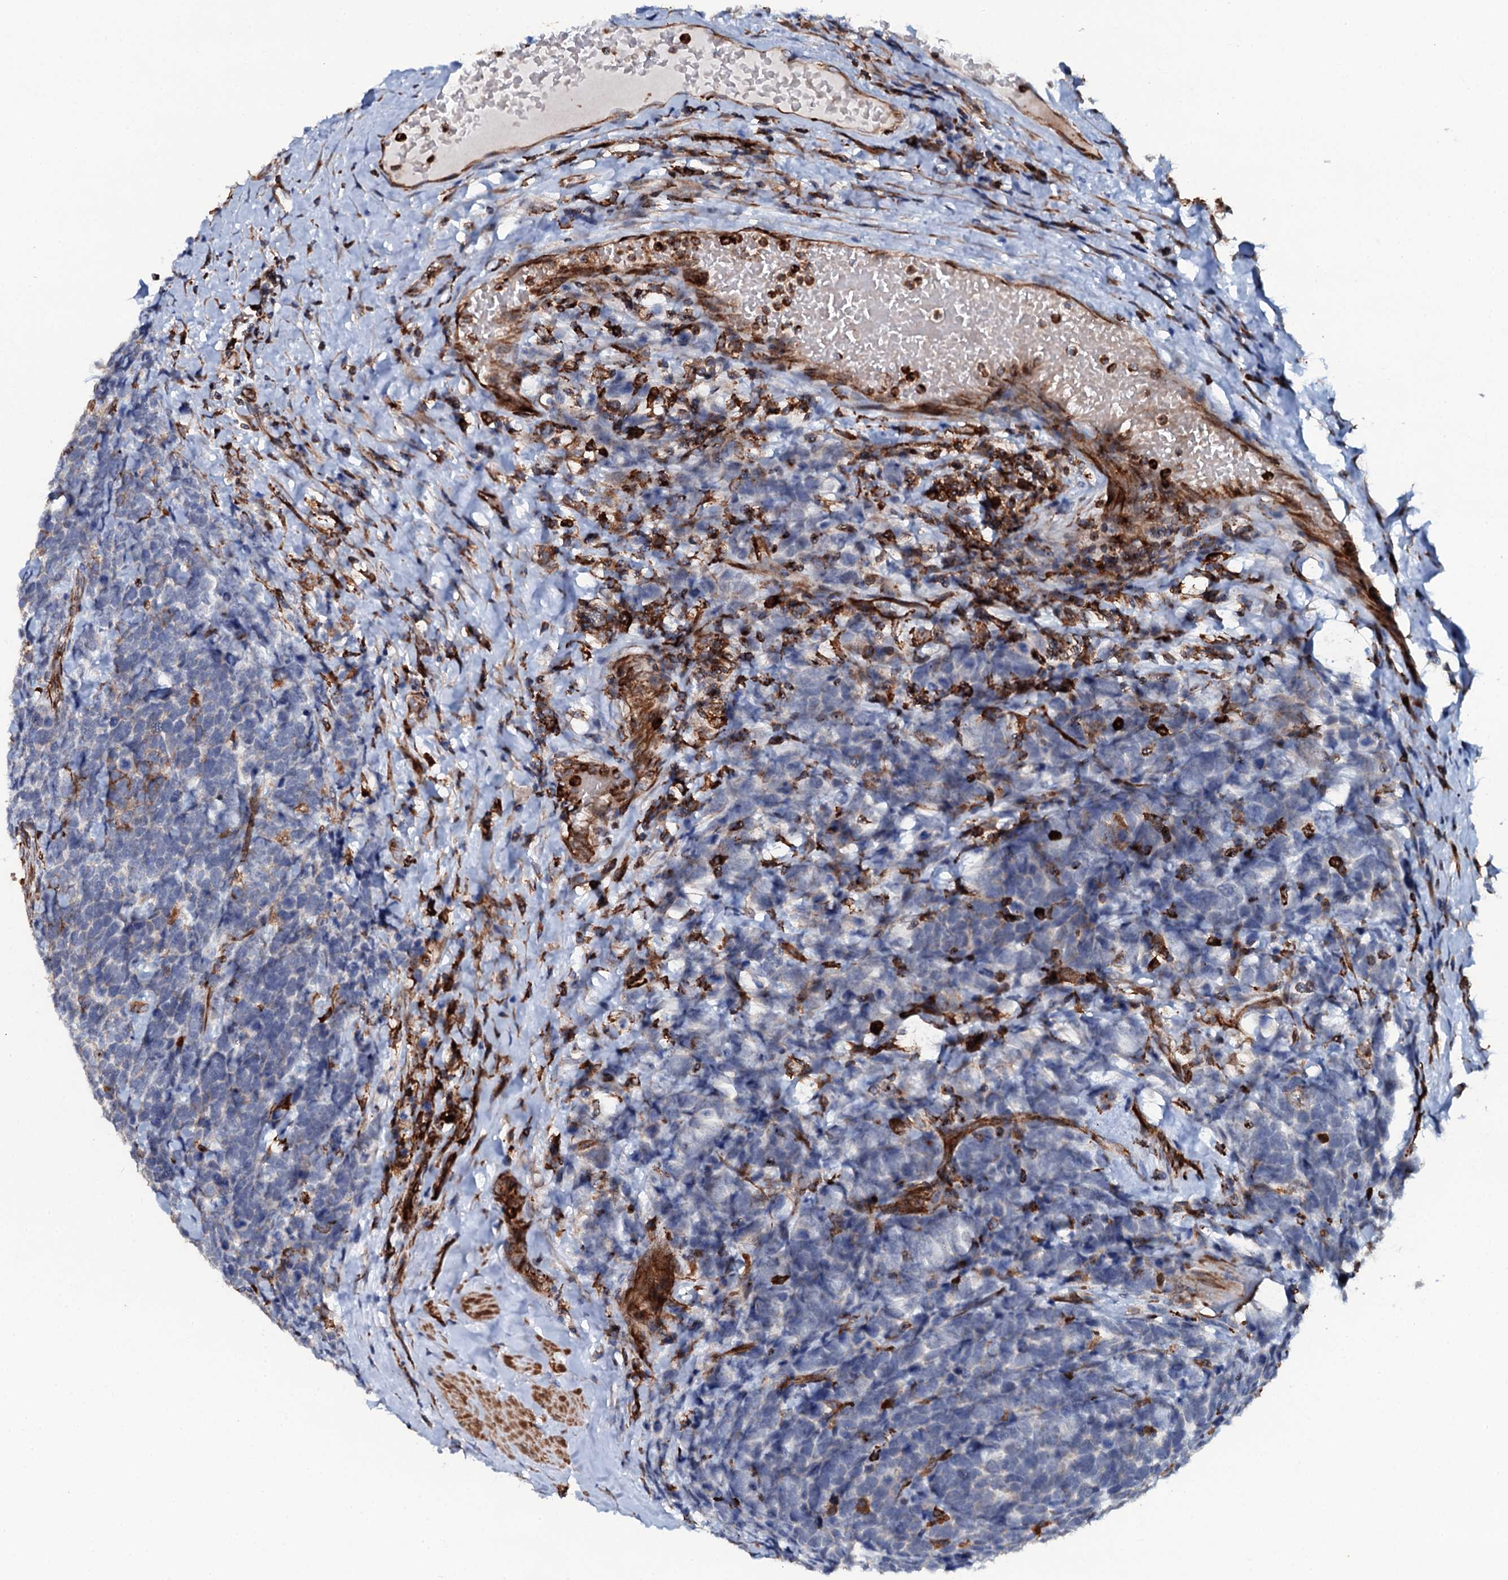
{"staining": {"intensity": "moderate", "quantity": "<25%", "location": "cytoplasmic/membranous"}, "tissue": "urothelial cancer", "cell_type": "Tumor cells", "image_type": "cancer", "snomed": [{"axis": "morphology", "description": "Urothelial carcinoma, High grade"}, {"axis": "topography", "description": "Urinary bladder"}], "caption": "Immunohistochemistry (IHC) of human high-grade urothelial carcinoma exhibits low levels of moderate cytoplasmic/membranous positivity in about <25% of tumor cells. Using DAB (brown) and hematoxylin (blue) stains, captured at high magnification using brightfield microscopy.", "gene": "VAMP8", "patient": {"sex": "female", "age": 82}}